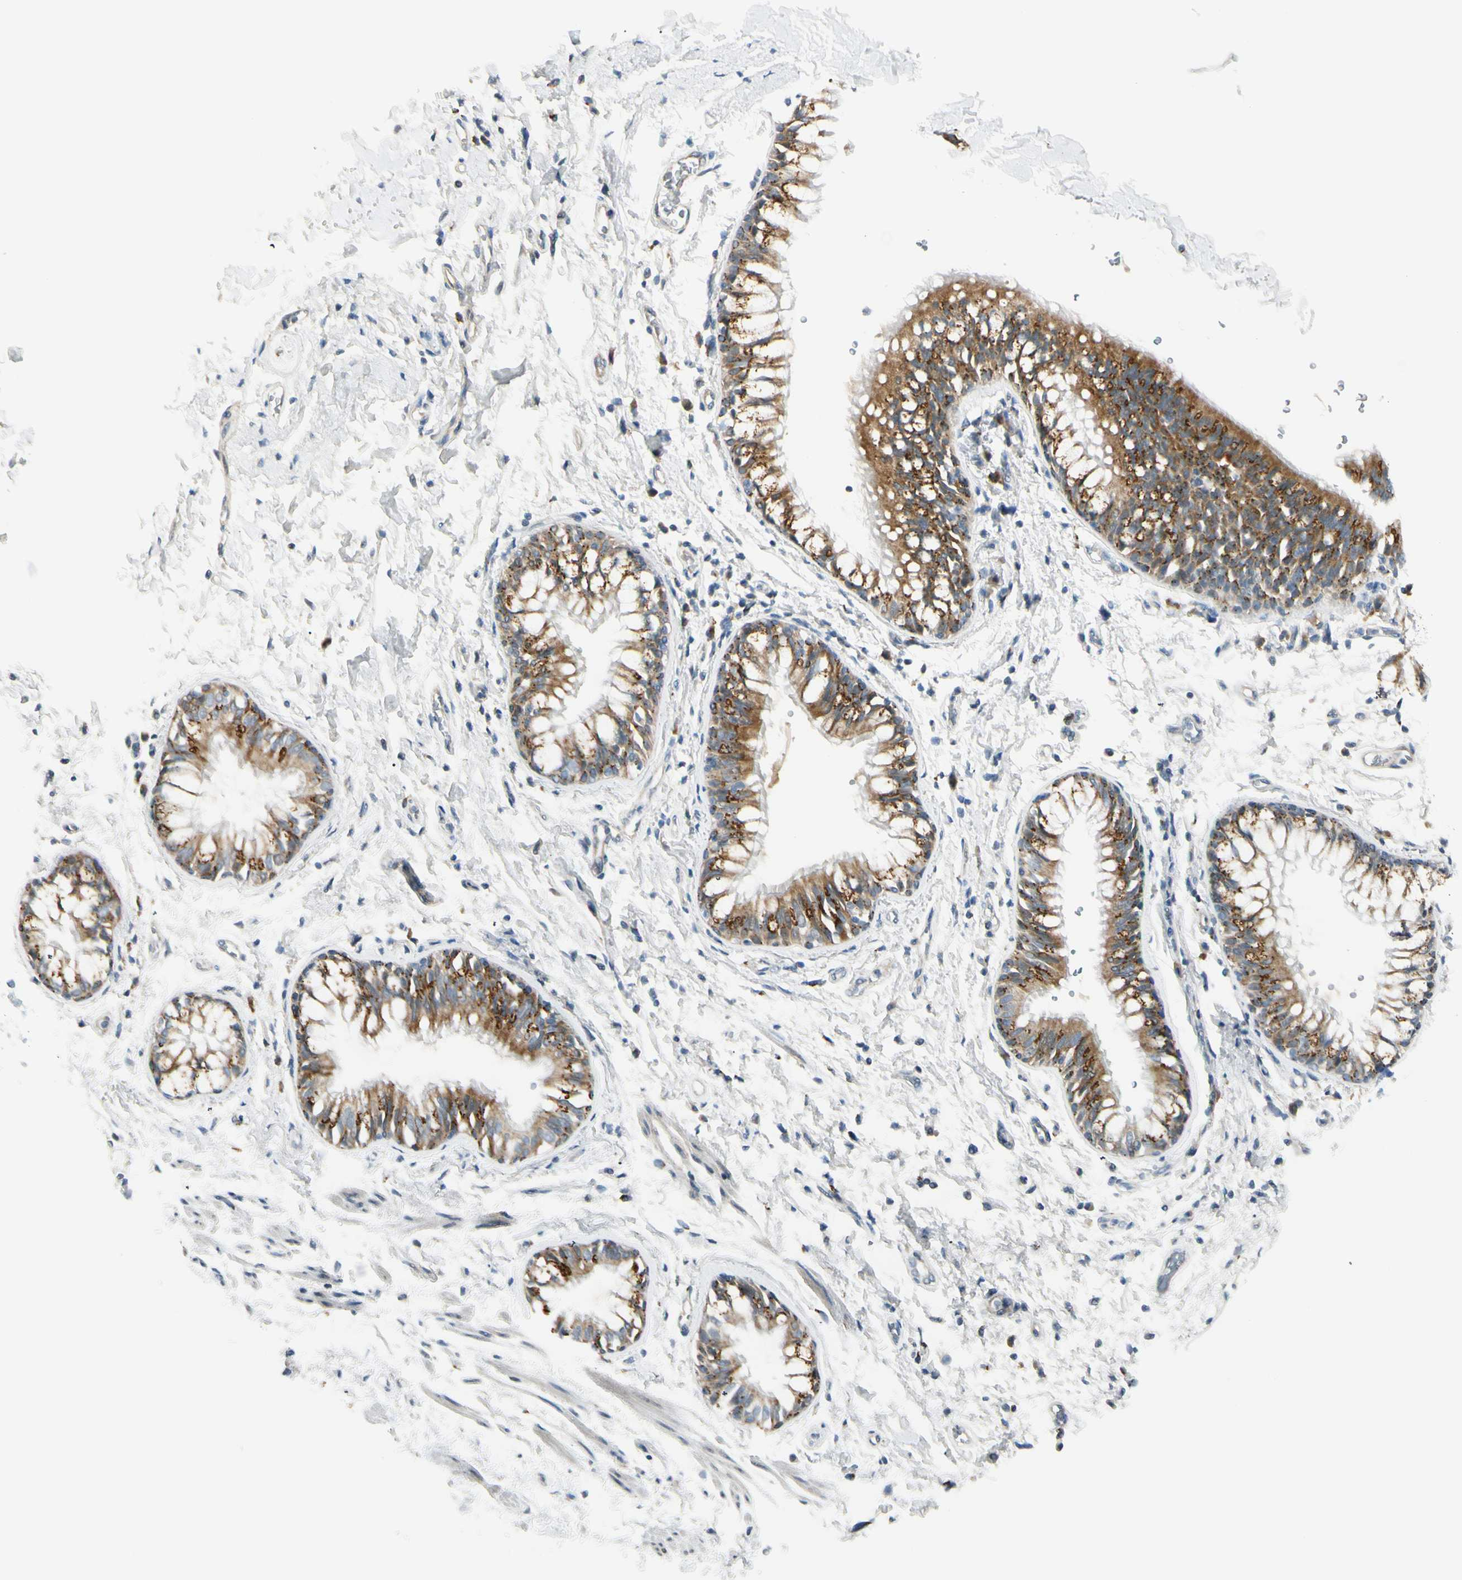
{"staining": {"intensity": "negative", "quantity": "none", "location": "none"}, "tissue": "adipose tissue", "cell_type": "Adipocytes", "image_type": "normal", "snomed": [{"axis": "morphology", "description": "Normal tissue, NOS"}, {"axis": "topography", "description": "Cartilage tissue"}, {"axis": "topography", "description": "Bronchus"}], "caption": "Immunohistochemistry photomicrograph of normal adipose tissue: adipose tissue stained with DAB (3,3'-diaminobenzidine) displays no significant protein positivity in adipocytes. (Stains: DAB (3,3'-diaminobenzidine) immunohistochemistry with hematoxylin counter stain, Microscopy: brightfield microscopy at high magnification).", "gene": "GALNT5", "patient": {"sex": "female", "age": 73}}